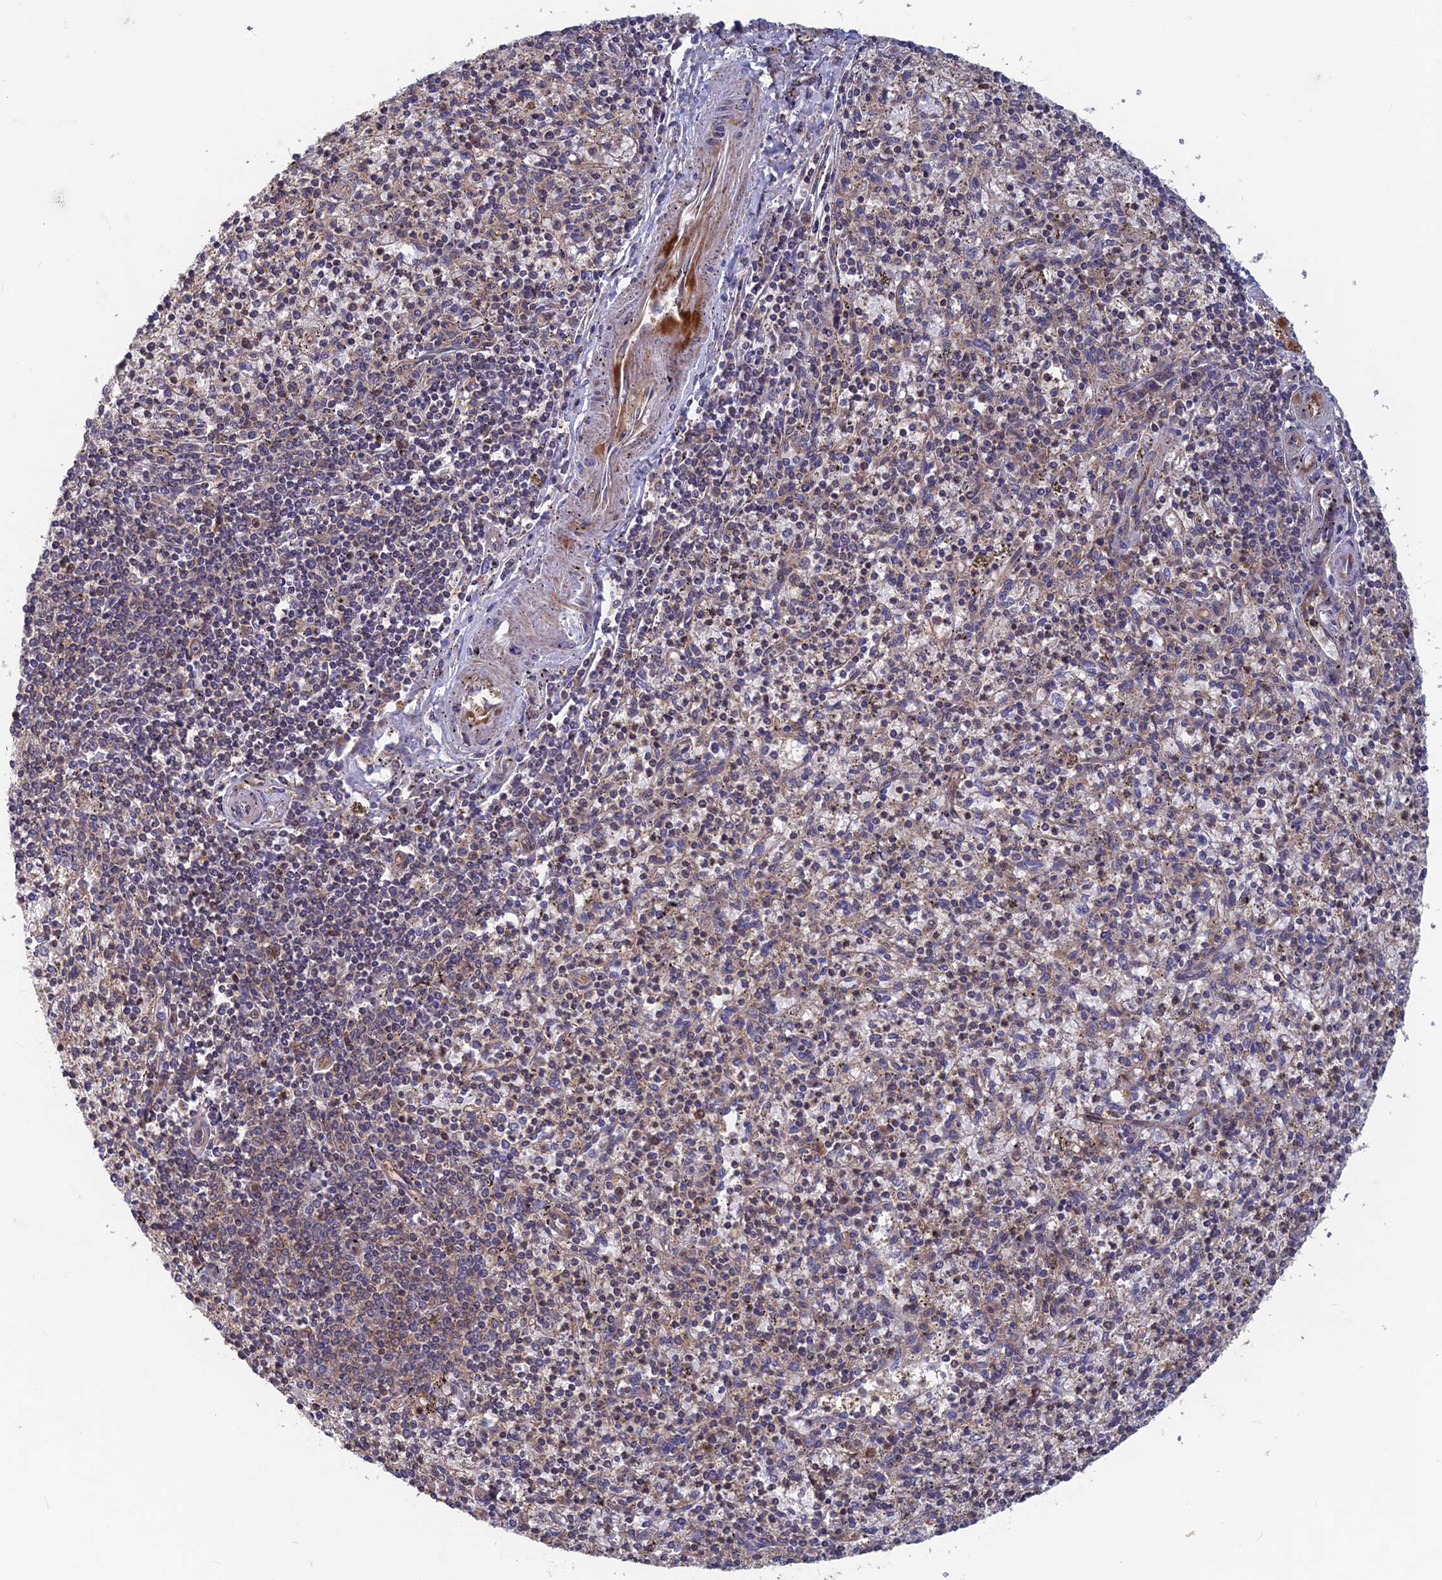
{"staining": {"intensity": "negative", "quantity": "none", "location": "none"}, "tissue": "spleen", "cell_type": "Cells in red pulp", "image_type": "normal", "snomed": [{"axis": "morphology", "description": "Normal tissue, NOS"}, {"axis": "topography", "description": "Spleen"}], "caption": "Immunohistochemistry of normal spleen demonstrates no expression in cells in red pulp.", "gene": "NCAPG", "patient": {"sex": "male", "age": 72}}